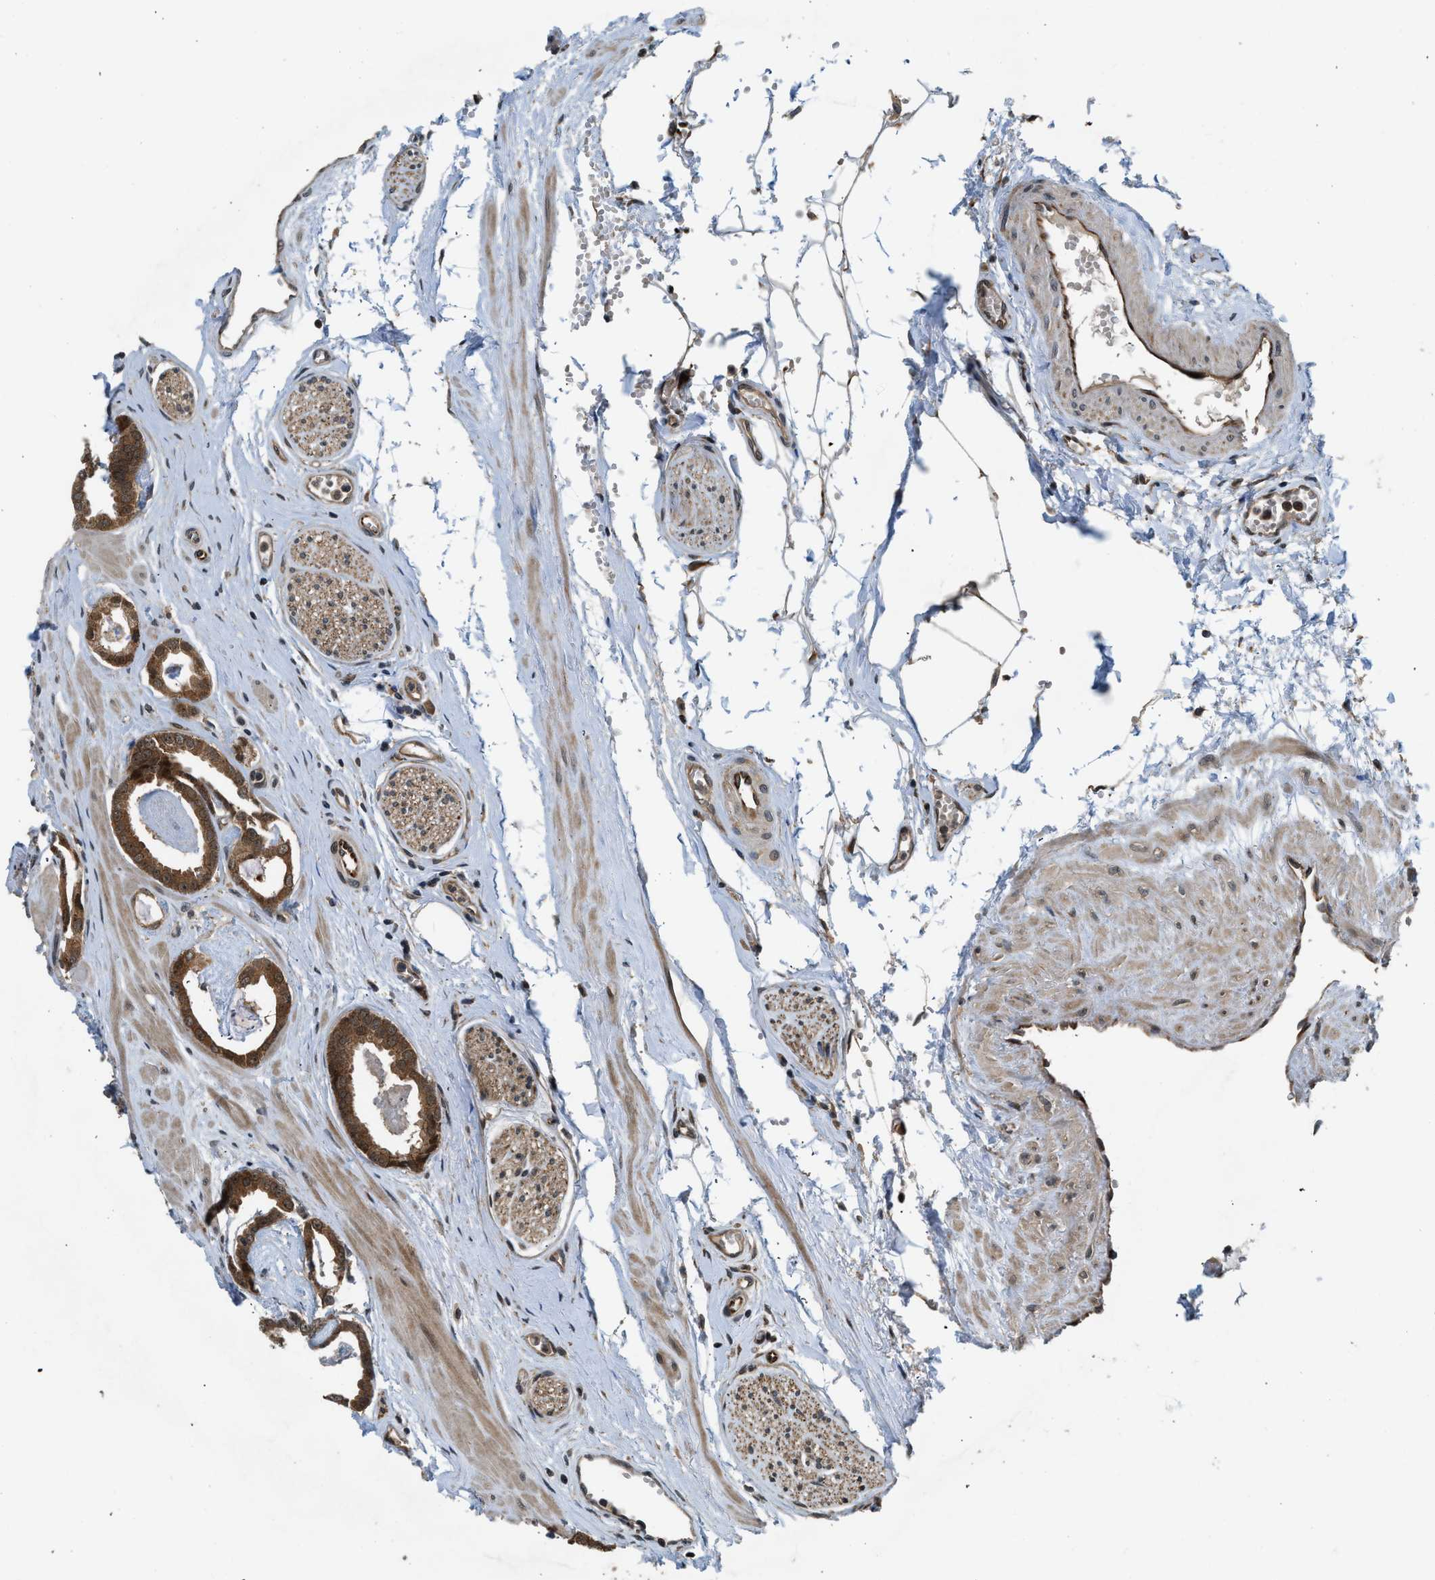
{"staining": {"intensity": "moderate", "quantity": ">75%", "location": "cytoplasmic/membranous"}, "tissue": "prostate cancer", "cell_type": "Tumor cells", "image_type": "cancer", "snomed": [{"axis": "morphology", "description": "Adenocarcinoma, Low grade"}, {"axis": "topography", "description": "Prostate"}], "caption": "High-power microscopy captured an immunohistochemistry image of prostate cancer (low-grade adenocarcinoma), revealing moderate cytoplasmic/membranous staining in approximately >75% of tumor cells.", "gene": "TXNL1", "patient": {"sex": "male", "age": 53}}